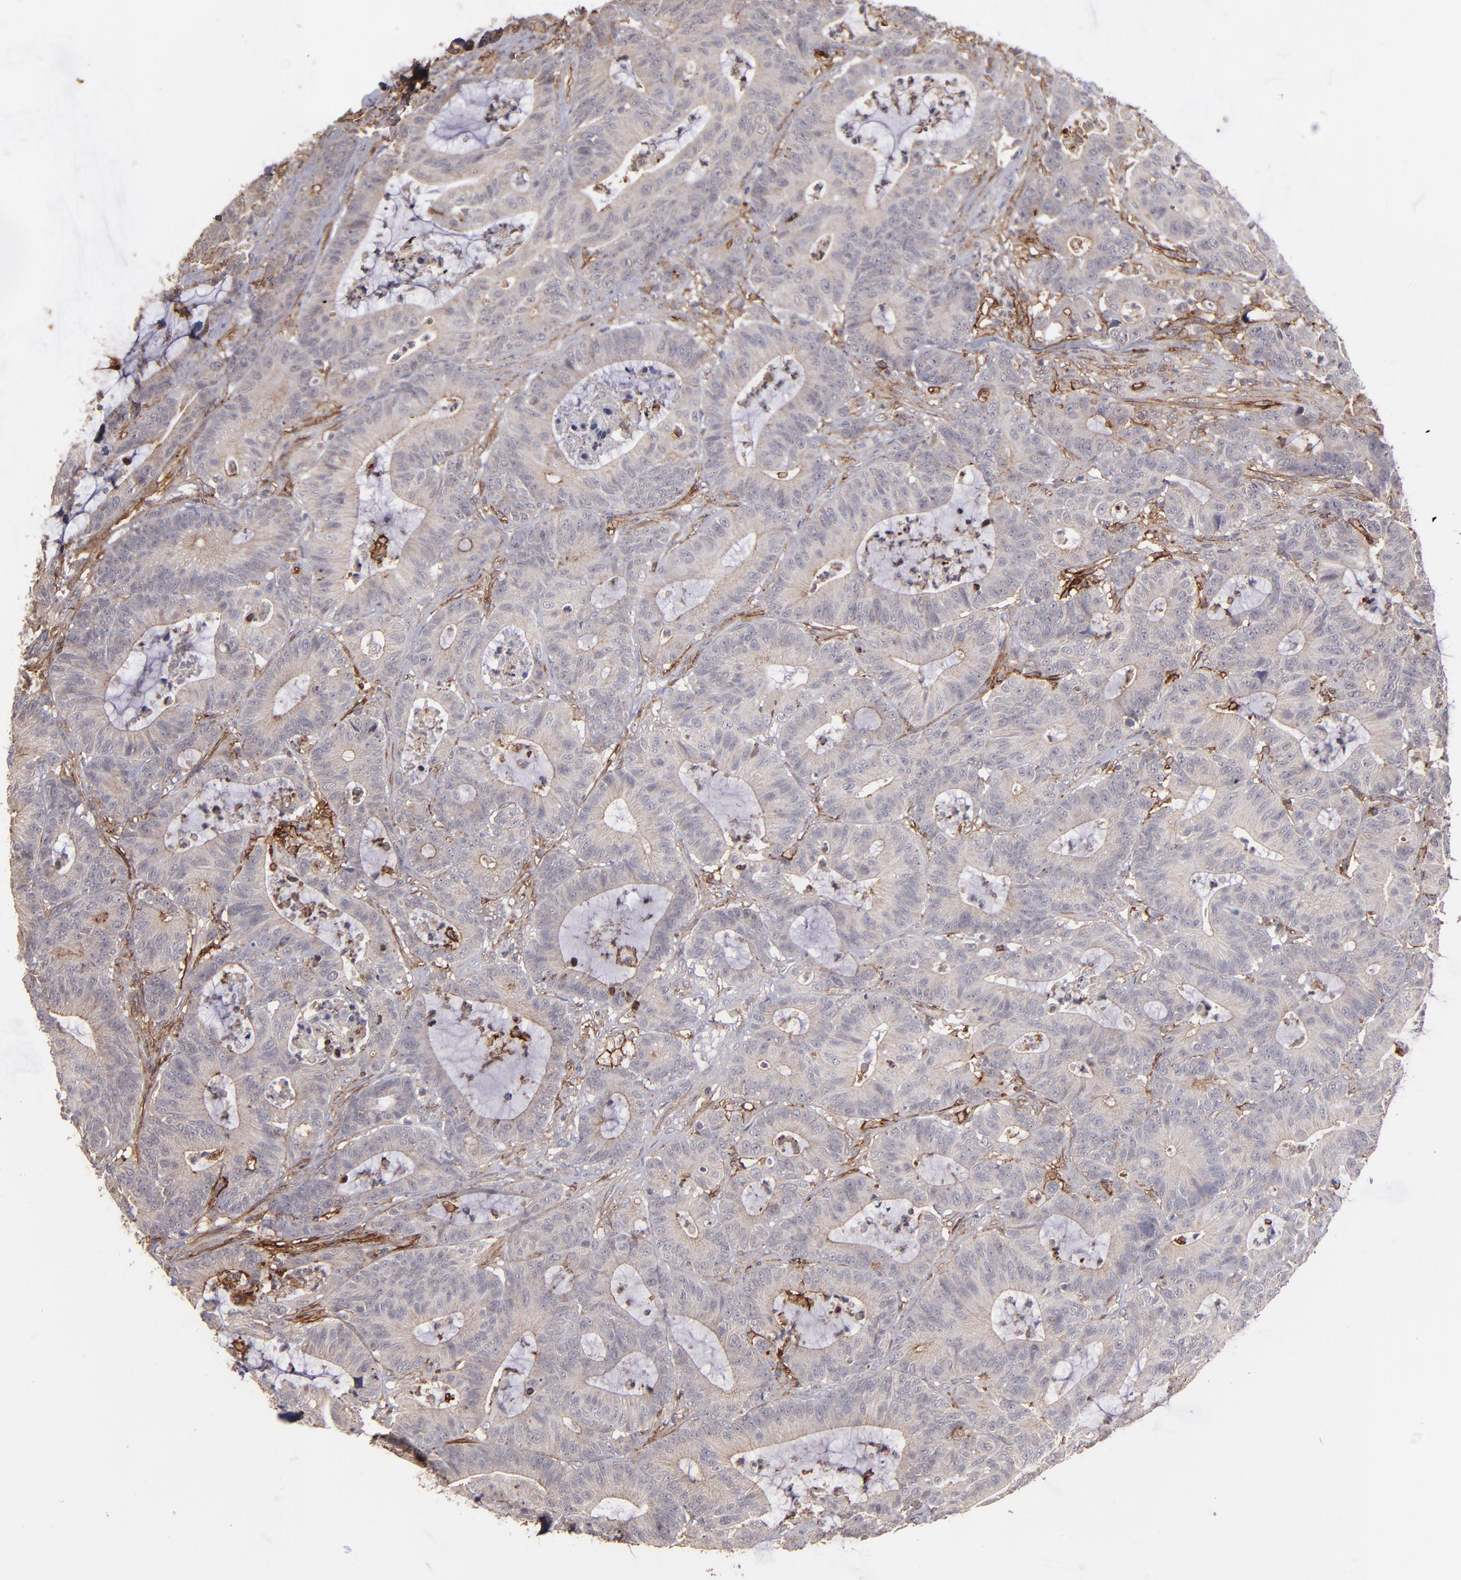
{"staining": {"intensity": "weak", "quantity": "25%-75%", "location": "cytoplasmic/membranous"}, "tissue": "colorectal cancer", "cell_type": "Tumor cells", "image_type": "cancer", "snomed": [{"axis": "morphology", "description": "Adenocarcinoma, NOS"}, {"axis": "topography", "description": "Colon"}], "caption": "Immunohistochemical staining of human colorectal cancer (adenocarcinoma) reveals low levels of weak cytoplasmic/membranous expression in approximately 25%-75% of tumor cells.", "gene": "ICAM1", "patient": {"sex": "female", "age": 84}}